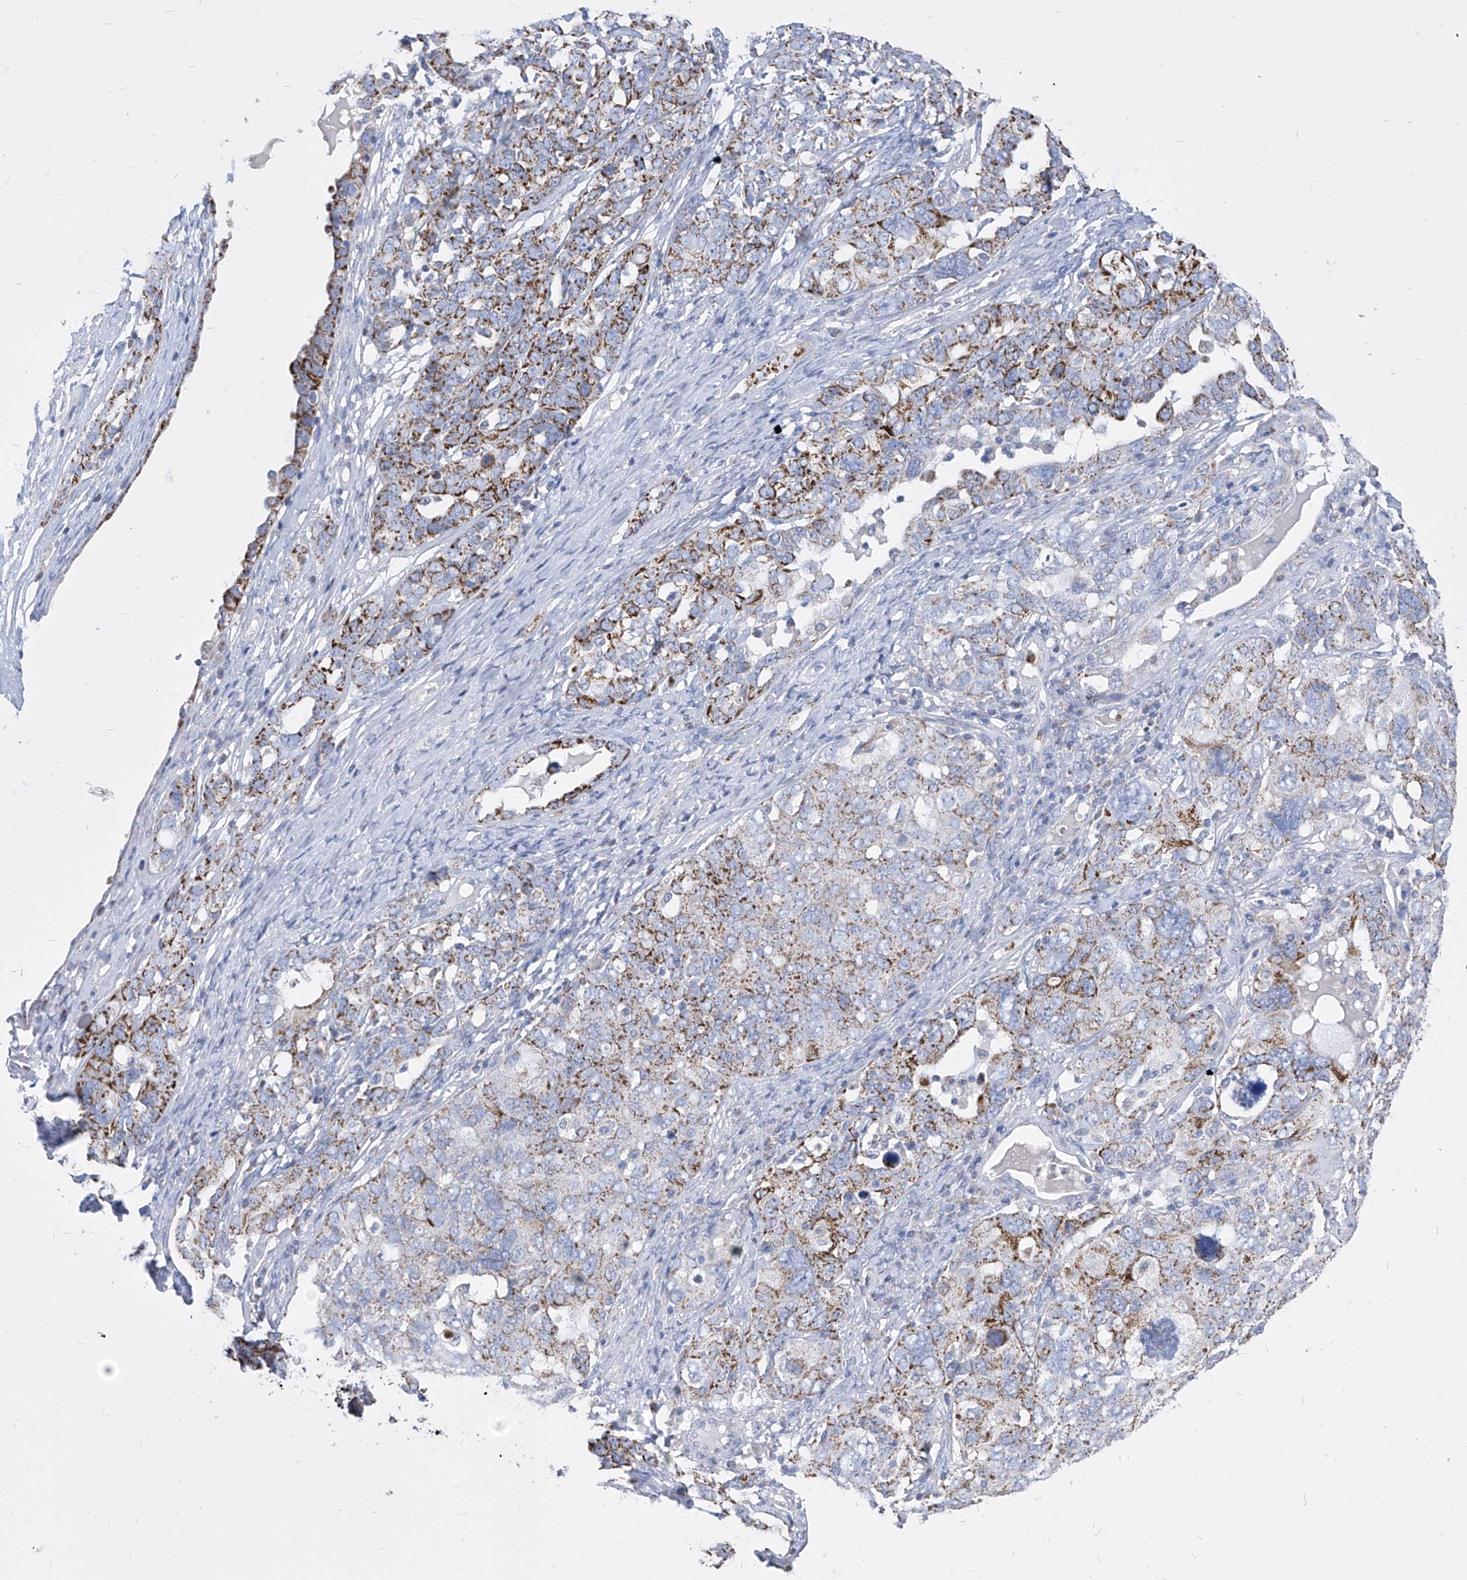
{"staining": {"intensity": "moderate", "quantity": "25%-75%", "location": "cytoplasmic/membranous"}, "tissue": "ovarian cancer", "cell_type": "Tumor cells", "image_type": "cancer", "snomed": [{"axis": "morphology", "description": "Carcinoma, endometroid"}, {"axis": "topography", "description": "Ovary"}], "caption": "The photomicrograph displays a brown stain indicating the presence of a protein in the cytoplasmic/membranous of tumor cells in ovarian cancer (endometroid carcinoma).", "gene": "COQ3", "patient": {"sex": "female", "age": 62}}